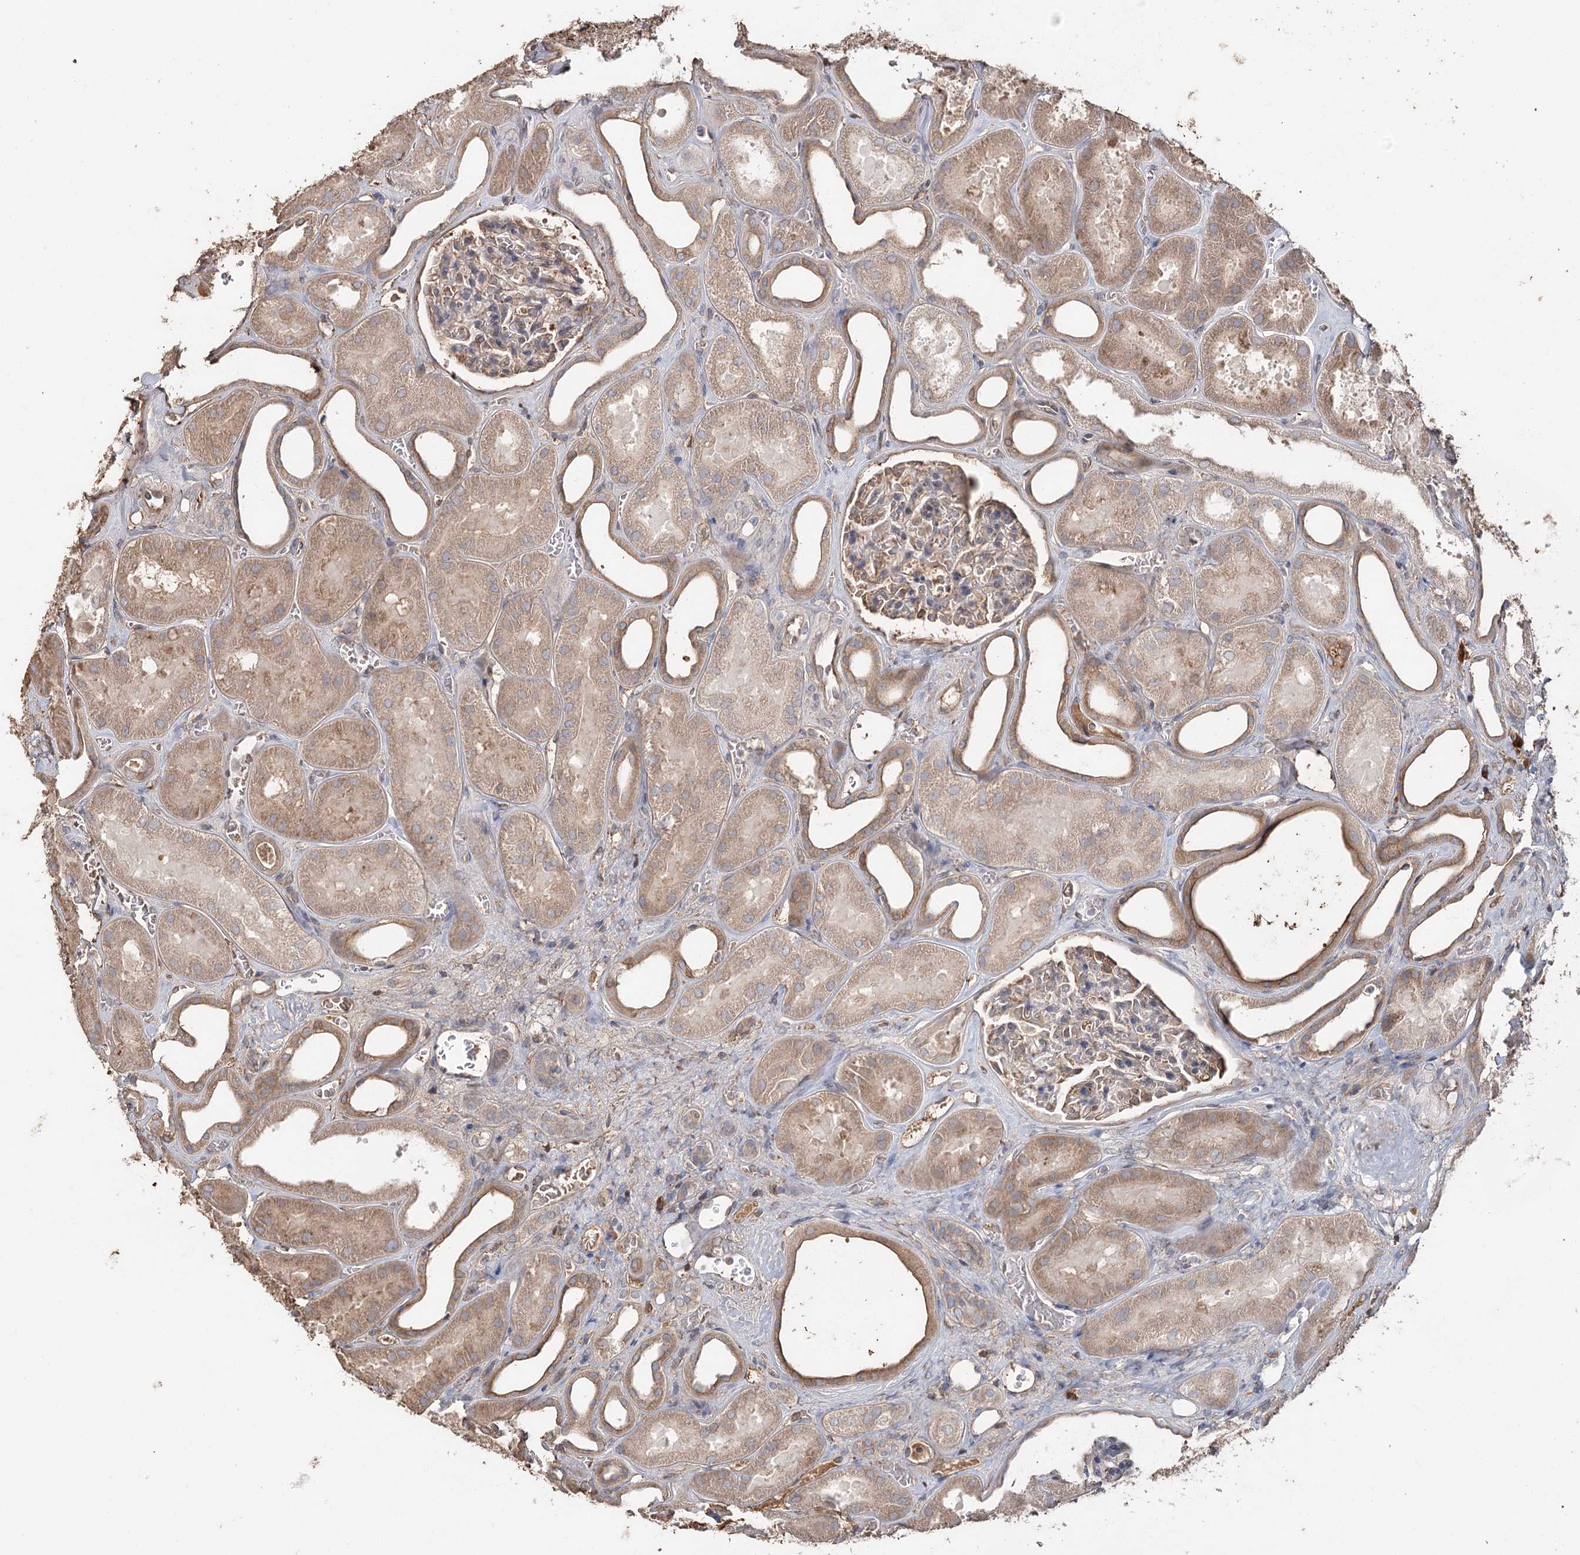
{"staining": {"intensity": "weak", "quantity": ">75%", "location": "cytoplasmic/membranous"}, "tissue": "kidney", "cell_type": "Cells in glomeruli", "image_type": "normal", "snomed": [{"axis": "morphology", "description": "Normal tissue, NOS"}, {"axis": "morphology", "description": "Adenocarcinoma, NOS"}, {"axis": "topography", "description": "Kidney"}], "caption": "Weak cytoplasmic/membranous positivity is present in about >75% of cells in glomeruli in unremarkable kidney. (Brightfield microscopy of DAB IHC at high magnification).", "gene": "SYVN1", "patient": {"sex": "female", "age": 68}}